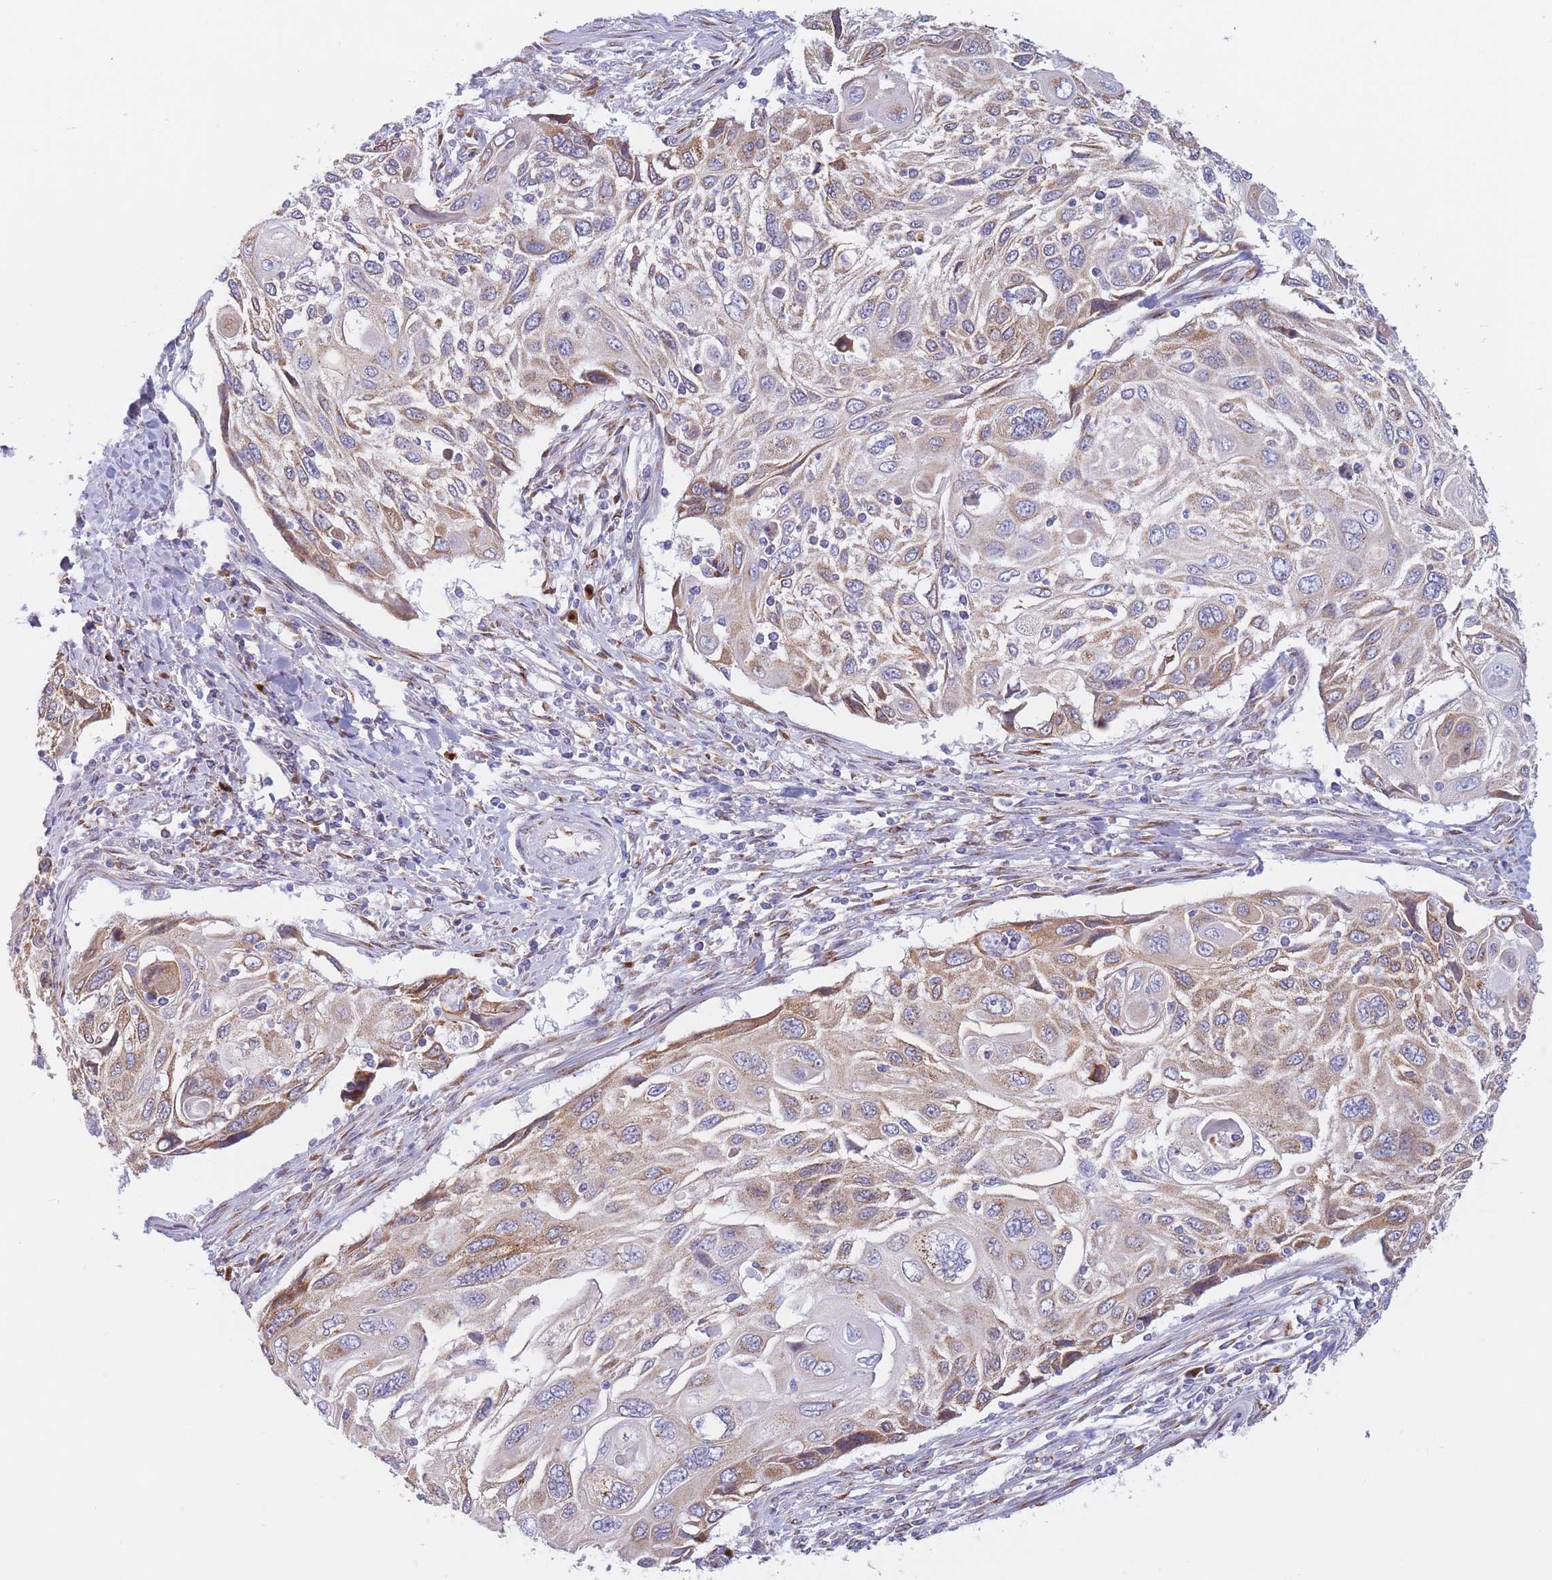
{"staining": {"intensity": "moderate", "quantity": "25%-75%", "location": "cytoplasmic/membranous"}, "tissue": "cervical cancer", "cell_type": "Tumor cells", "image_type": "cancer", "snomed": [{"axis": "morphology", "description": "Squamous cell carcinoma, NOS"}, {"axis": "topography", "description": "Cervix"}], "caption": "Tumor cells display moderate cytoplasmic/membranous staining in approximately 25%-75% of cells in cervical cancer. Immunohistochemistry (ihc) stains the protein of interest in brown and the nuclei are stained blue.", "gene": "MRPL30", "patient": {"sex": "female", "age": 70}}